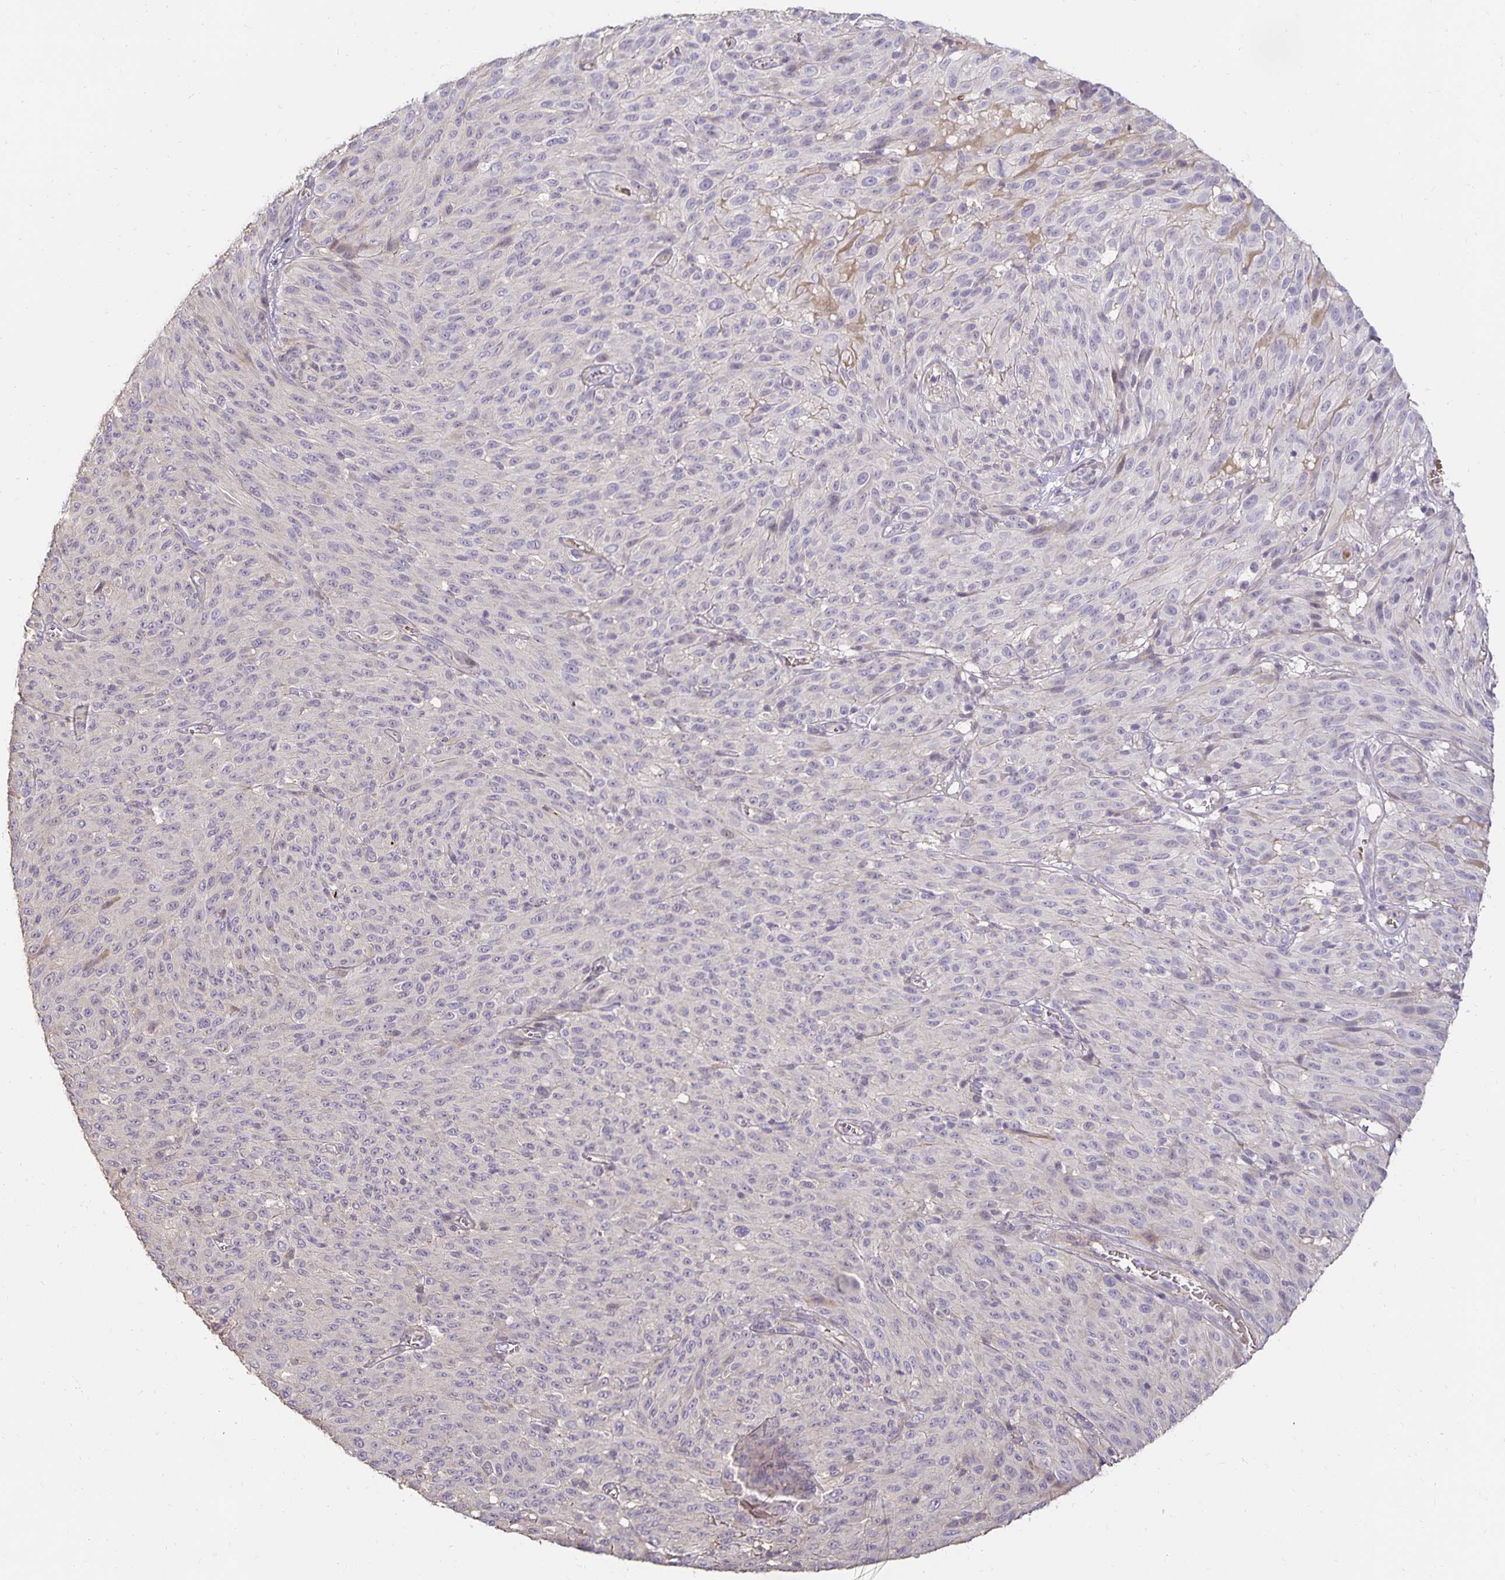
{"staining": {"intensity": "negative", "quantity": "none", "location": "none"}, "tissue": "melanoma", "cell_type": "Tumor cells", "image_type": "cancer", "snomed": [{"axis": "morphology", "description": "Malignant melanoma, NOS"}, {"axis": "topography", "description": "Skin"}], "caption": "High magnification brightfield microscopy of malignant melanoma stained with DAB (brown) and counterstained with hematoxylin (blue): tumor cells show no significant staining.", "gene": "CST6", "patient": {"sex": "male", "age": 85}}